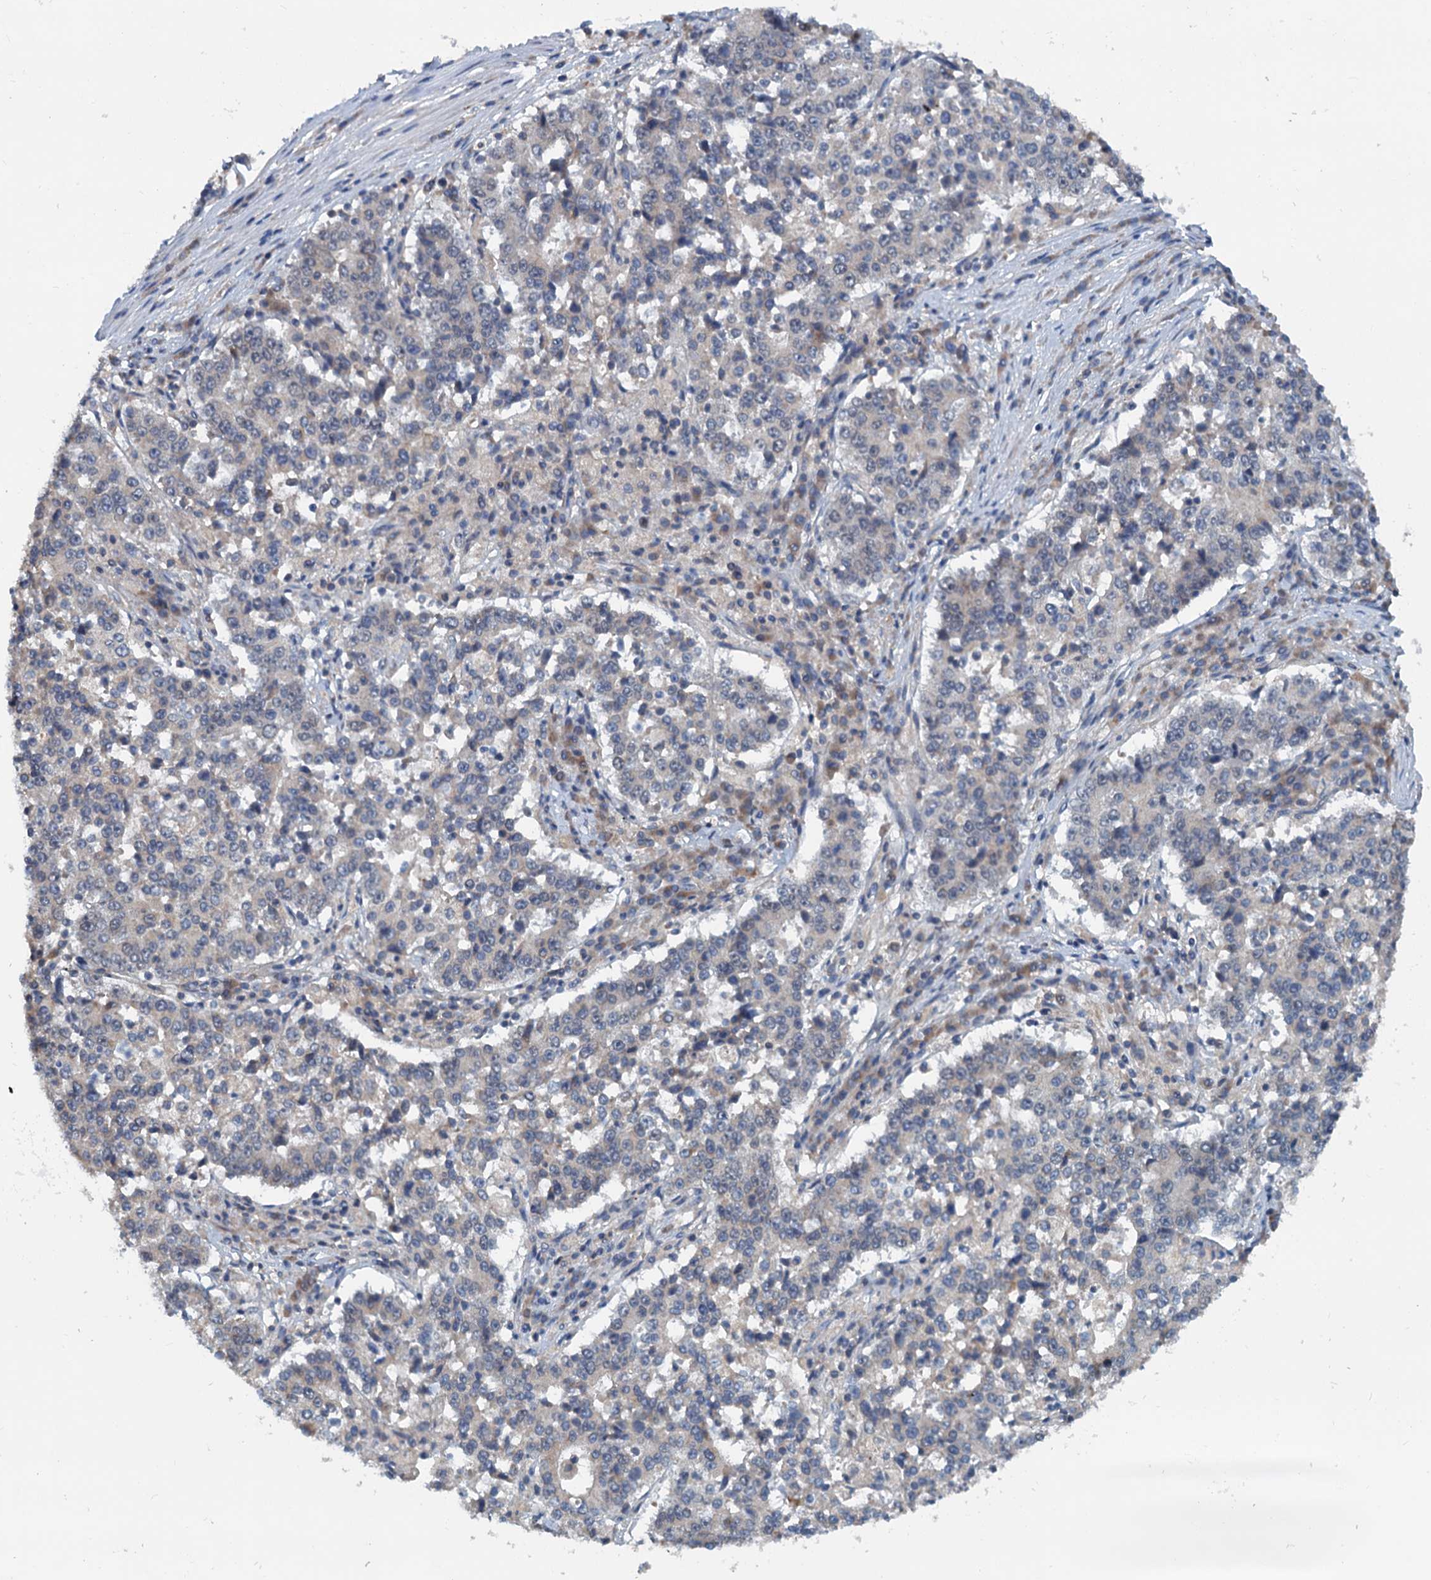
{"staining": {"intensity": "negative", "quantity": "none", "location": "none"}, "tissue": "stomach cancer", "cell_type": "Tumor cells", "image_type": "cancer", "snomed": [{"axis": "morphology", "description": "Adenocarcinoma, NOS"}, {"axis": "topography", "description": "Stomach"}], "caption": "A micrograph of human adenocarcinoma (stomach) is negative for staining in tumor cells.", "gene": "TEDC1", "patient": {"sex": "male", "age": 59}}